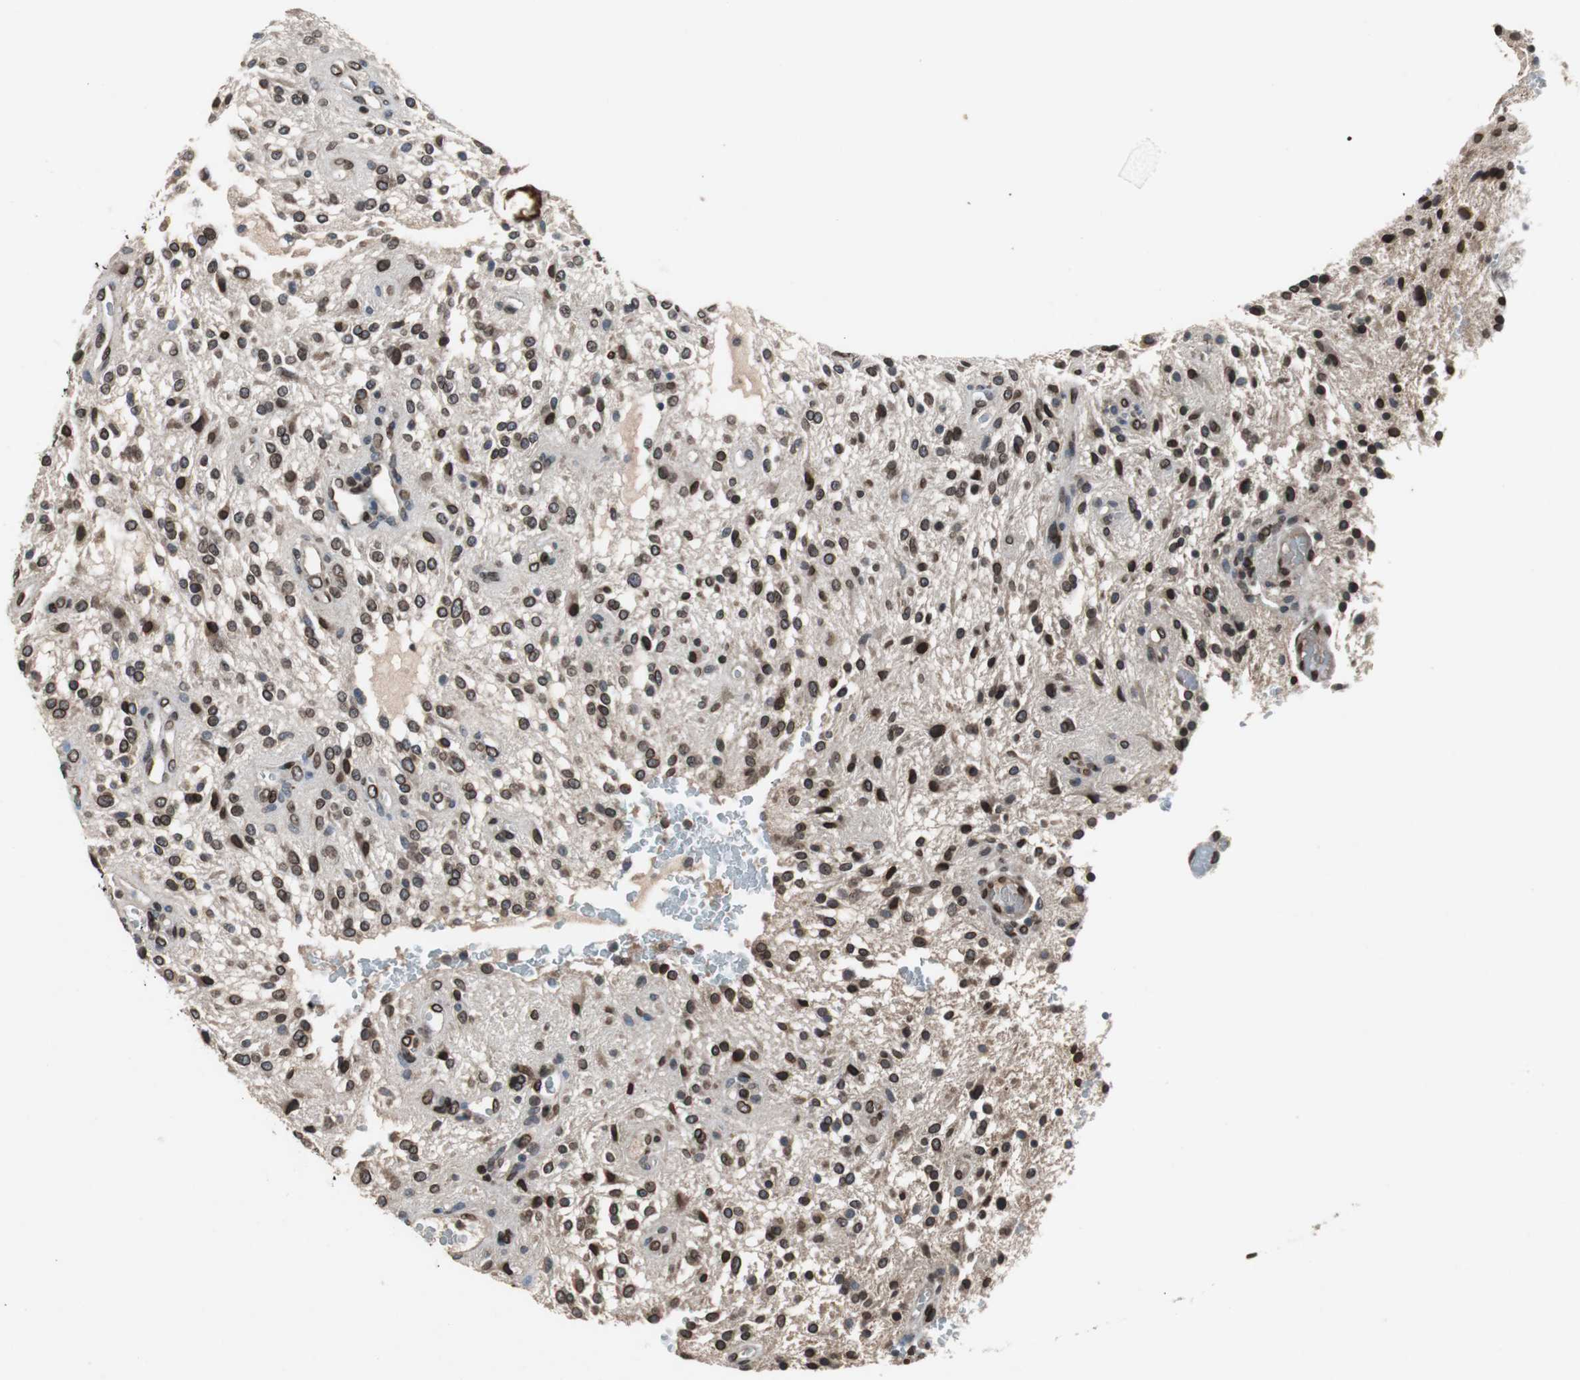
{"staining": {"intensity": "strong", "quantity": ">75%", "location": "cytoplasmic/membranous,nuclear"}, "tissue": "glioma", "cell_type": "Tumor cells", "image_type": "cancer", "snomed": [{"axis": "morphology", "description": "Glioma, malignant, NOS"}, {"axis": "topography", "description": "Cerebellum"}], "caption": "Glioma stained for a protein shows strong cytoplasmic/membranous and nuclear positivity in tumor cells. Immunohistochemistry (ihc) stains the protein of interest in brown and the nuclei are stained blue.", "gene": "LMNA", "patient": {"sex": "female", "age": 10}}